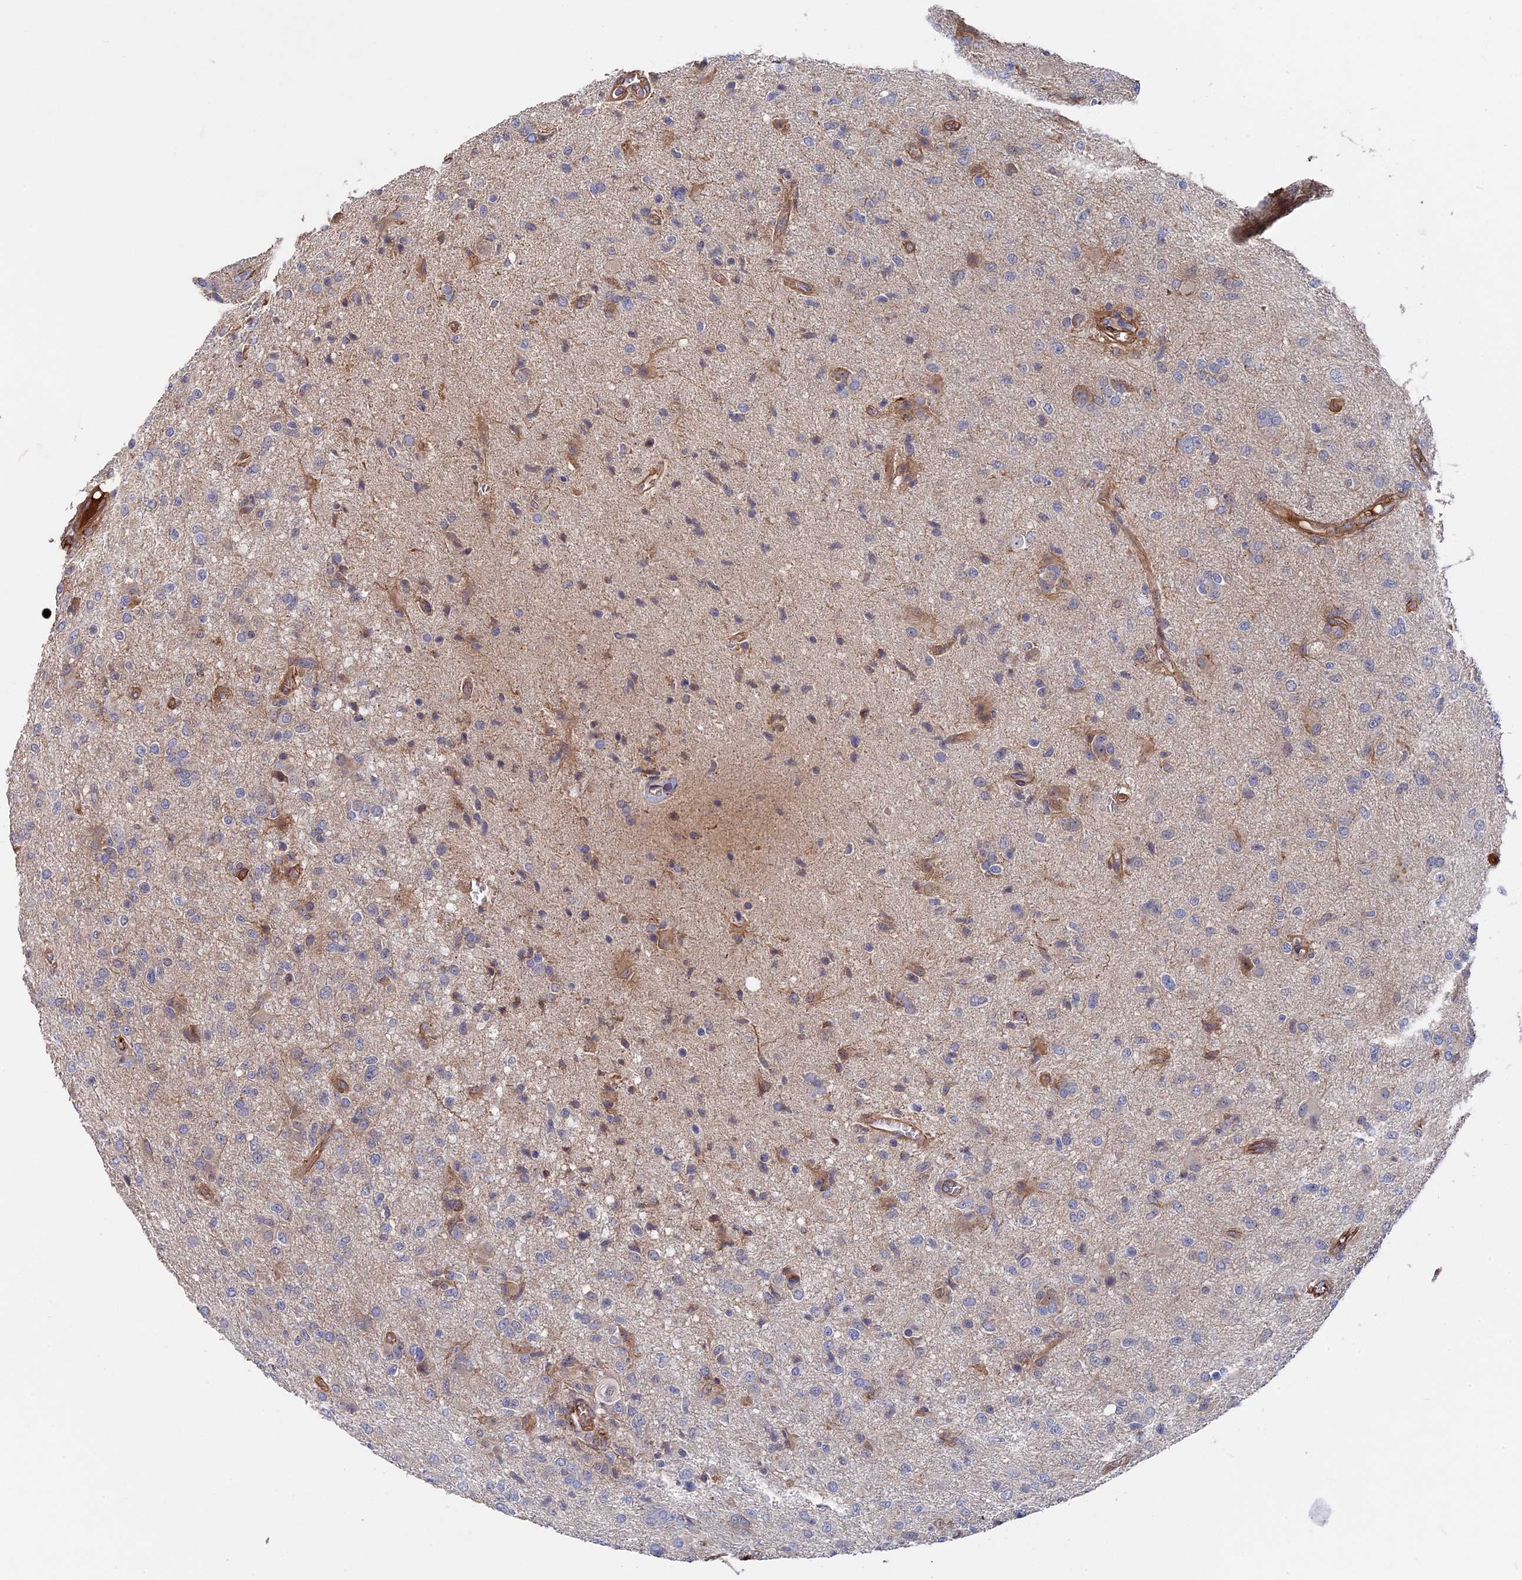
{"staining": {"intensity": "negative", "quantity": "none", "location": "none"}, "tissue": "glioma", "cell_type": "Tumor cells", "image_type": "cancer", "snomed": [{"axis": "morphology", "description": "Glioma, malignant, High grade"}, {"axis": "topography", "description": "Brain"}], "caption": "Immunohistochemical staining of glioma shows no significant positivity in tumor cells. (Stains: DAB (3,3'-diaminobenzidine) IHC with hematoxylin counter stain, Microscopy: brightfield microscopy at high magnification).", "gene": "RPUSD1", "patient": {"sex": "female", "age": 57}}